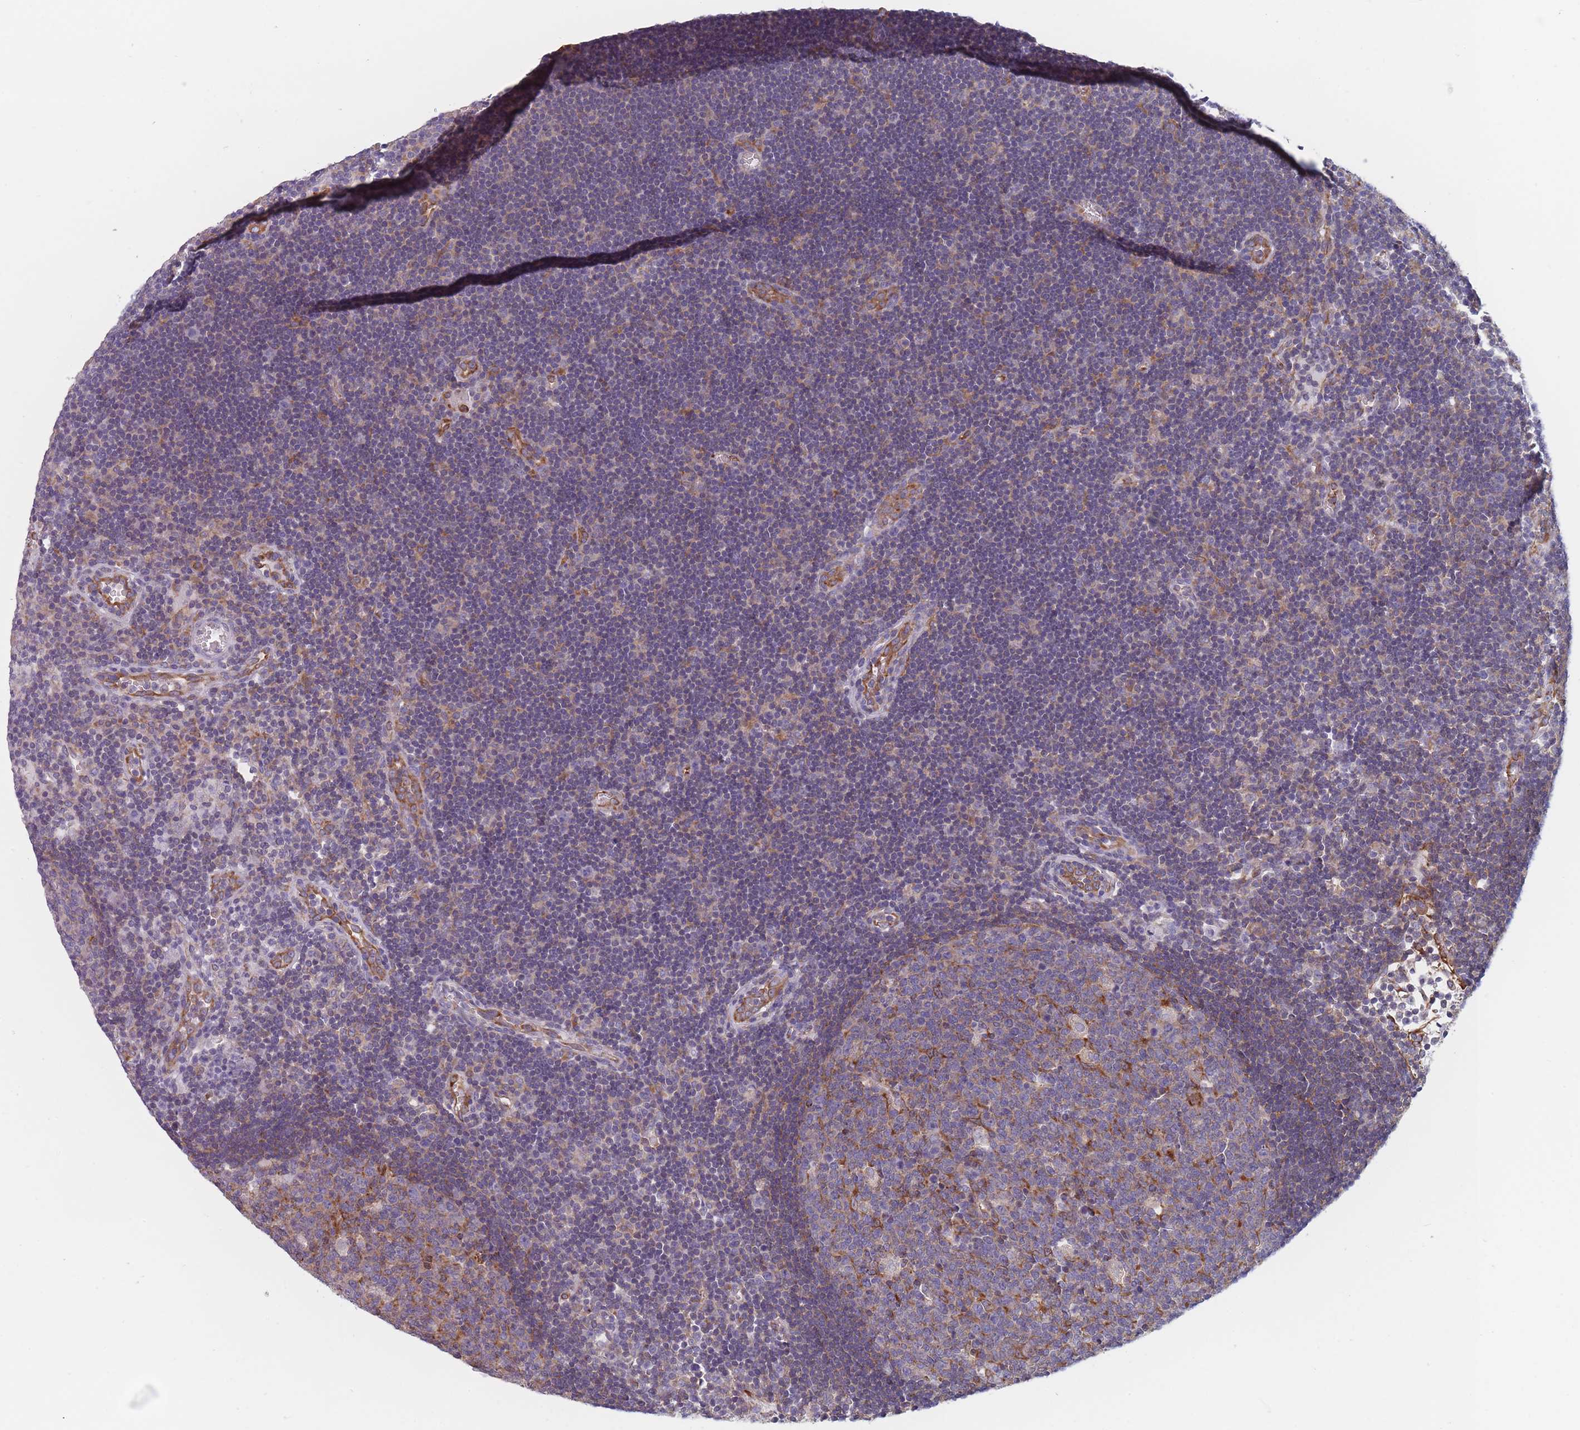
{"staining": {"intensity": "moderate", "quantity": ">75%", "location": "cytoplasmic/membranous"}, "tissue": "lymph node", "cell_type": "Germinal center cells", "image_type": "normal", "snomed": [{"axis": "morphology", "description": "Normal tissue, NOS"}, {"axis": "topography", "description": "Lymph node"}], "caption": "Lymph node stained with DAB (3,3'-diaminobenzidine) immunohistochemistry displays medium levels of moderate cytoplasmic/membranous staining in approximately >75% of germinal center cells.", "gene": "MAP1S", "patient": {"sex": "male", "age": 62}}